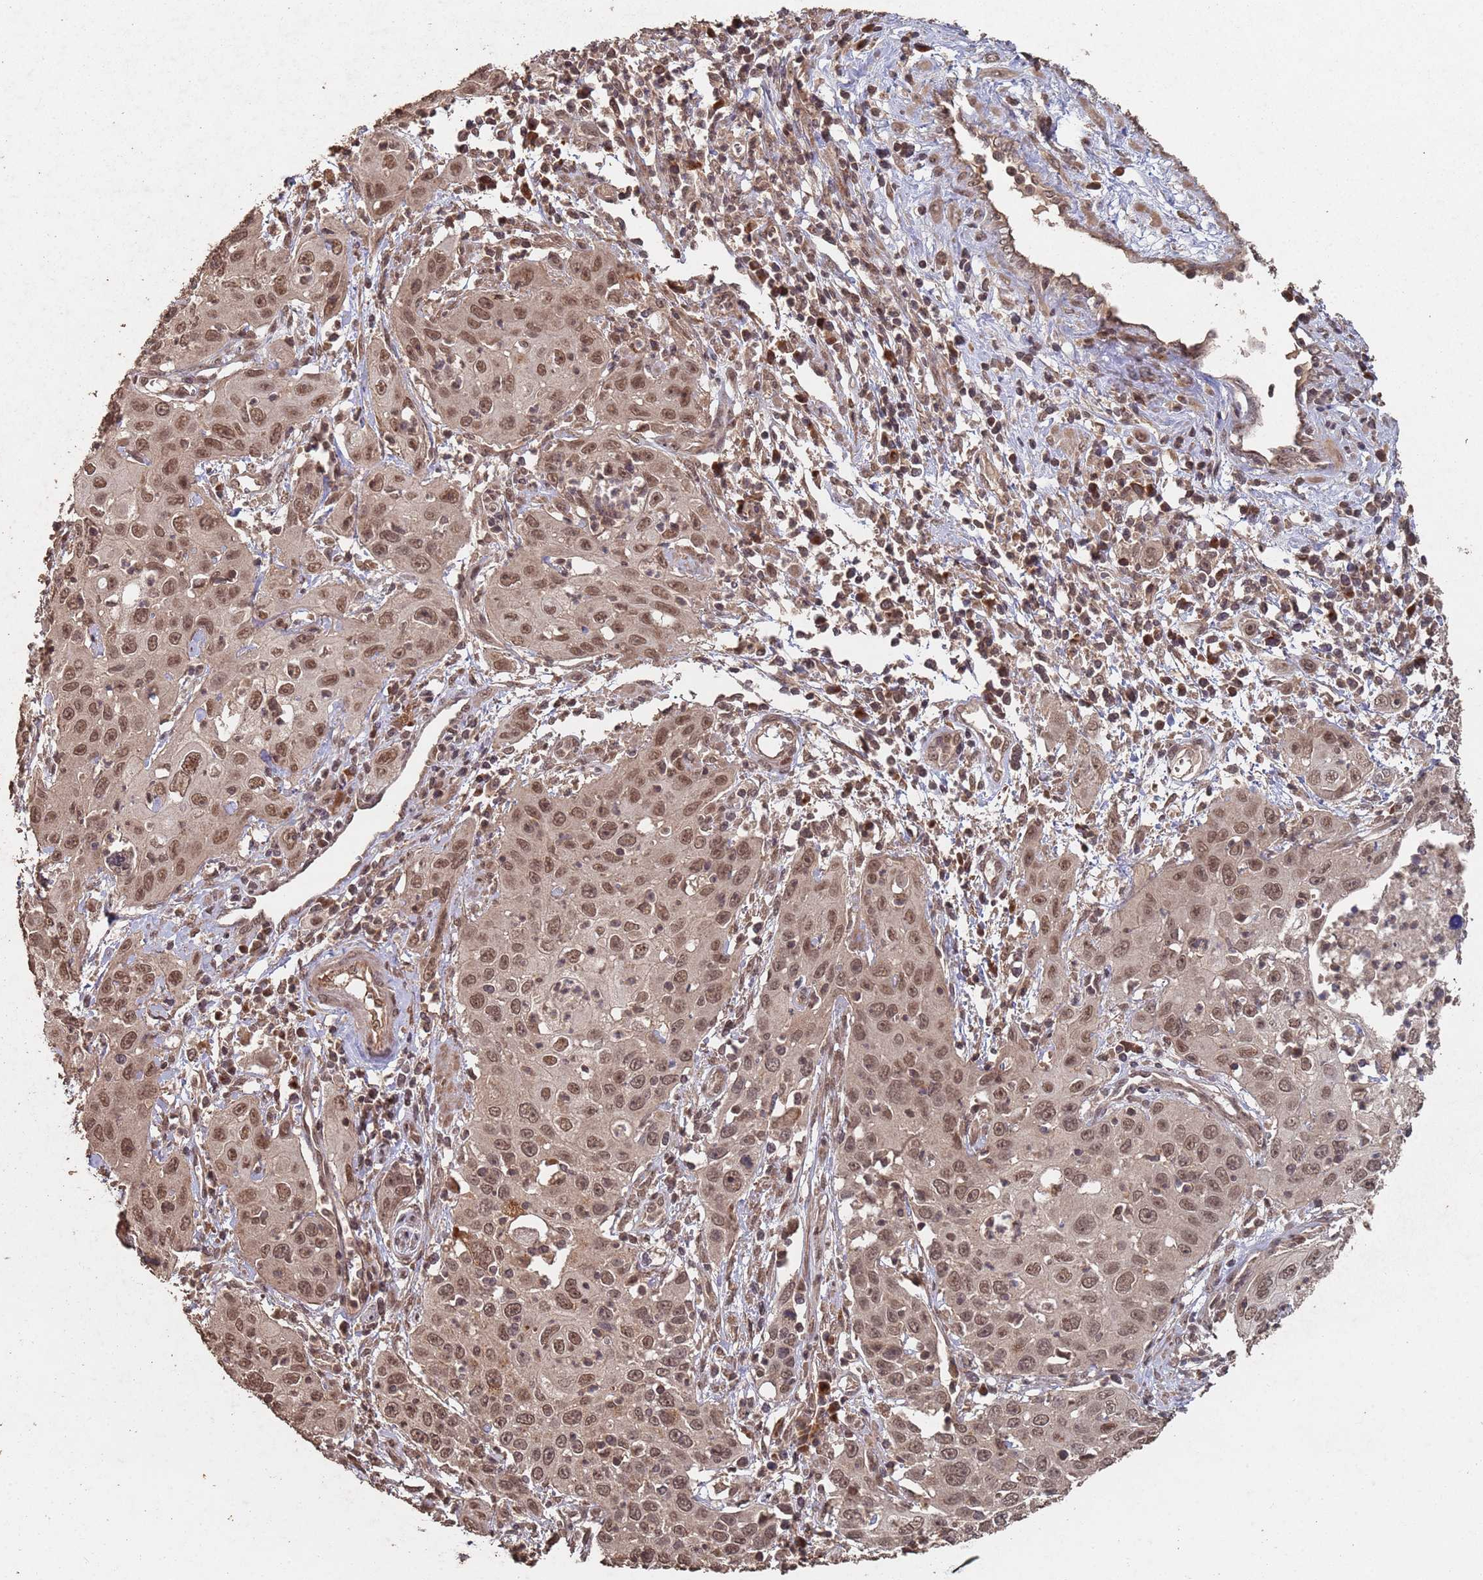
{"staining": {"intensity": "moderate", "quantity": ">75%", "location": "nuclear"}, "tissue": "cervical cancer", "cell_type": "Tumor cells", "image_type": "cancer", "snomed": [{"axis": "morphology", "description": "Squamous cell carcinoma, NOS"}, {"axis": "topography", "description": "Cervix"}], "caption": "High-magnification brightfield microscopy of cervical cancer stained with DAB (brown) and counterstained with hematoxylin (blue). tumor cells exhibit moderate nuclear expression is present in about>75% of cells.", "gene": "FRAT1", "patient": {"sex": "female", "age": 36}}